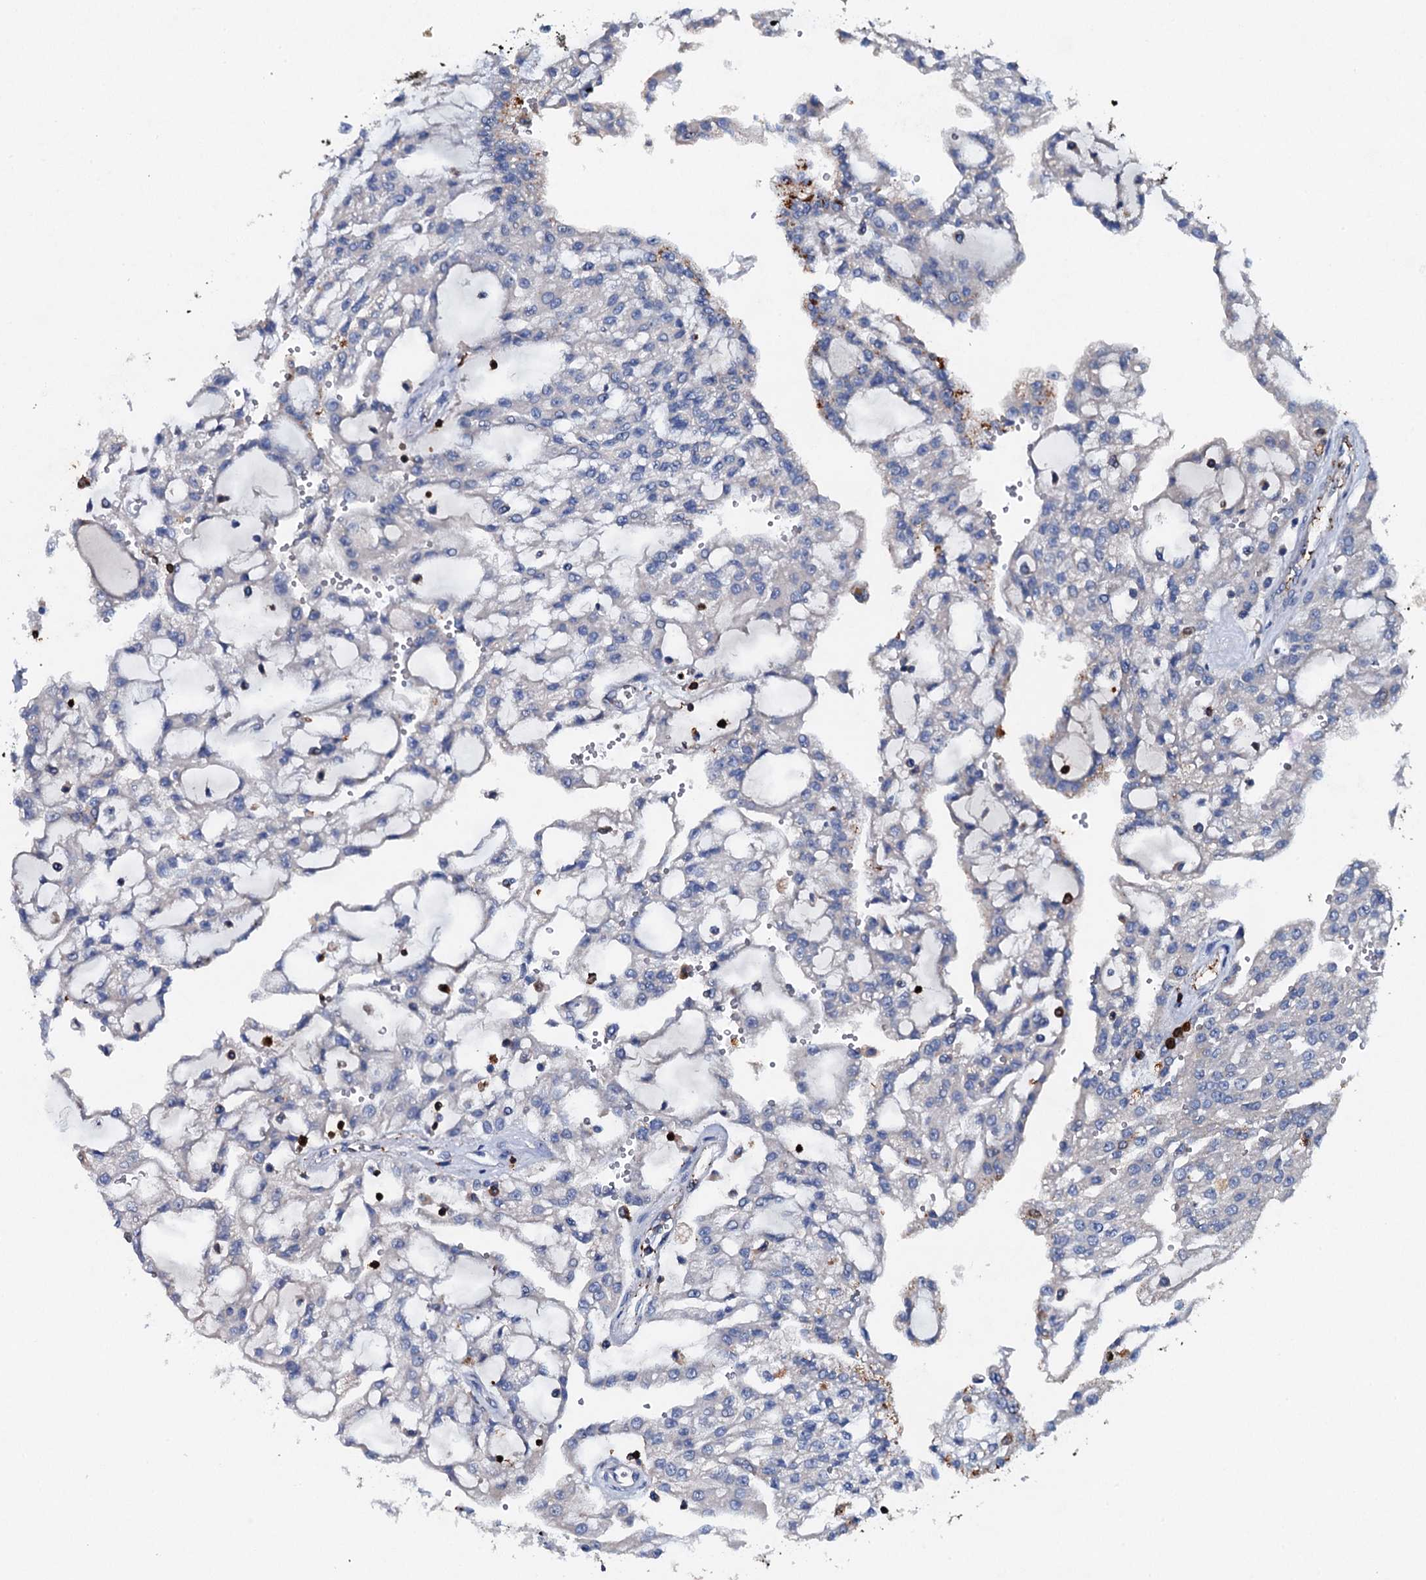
{"staining": {"intensity": "negative", "quantity": "none", "location": "none"}, "tissue": "renal cancer", "cell_type": "Tumor cells", "image_type": "cancer", "snomed": [{"axis": "morphology", "description": "Adenocarcinoma, NOS"}, {"axis": "topography", "description": "Kidney"}], "caption": "This is an immunohistochemistry histopathology image of adenocarcinoma (renal). There is no expression in tumor cells.", "gene": "MS4A4E", "patient": {"sex": "male", "age": 63}}